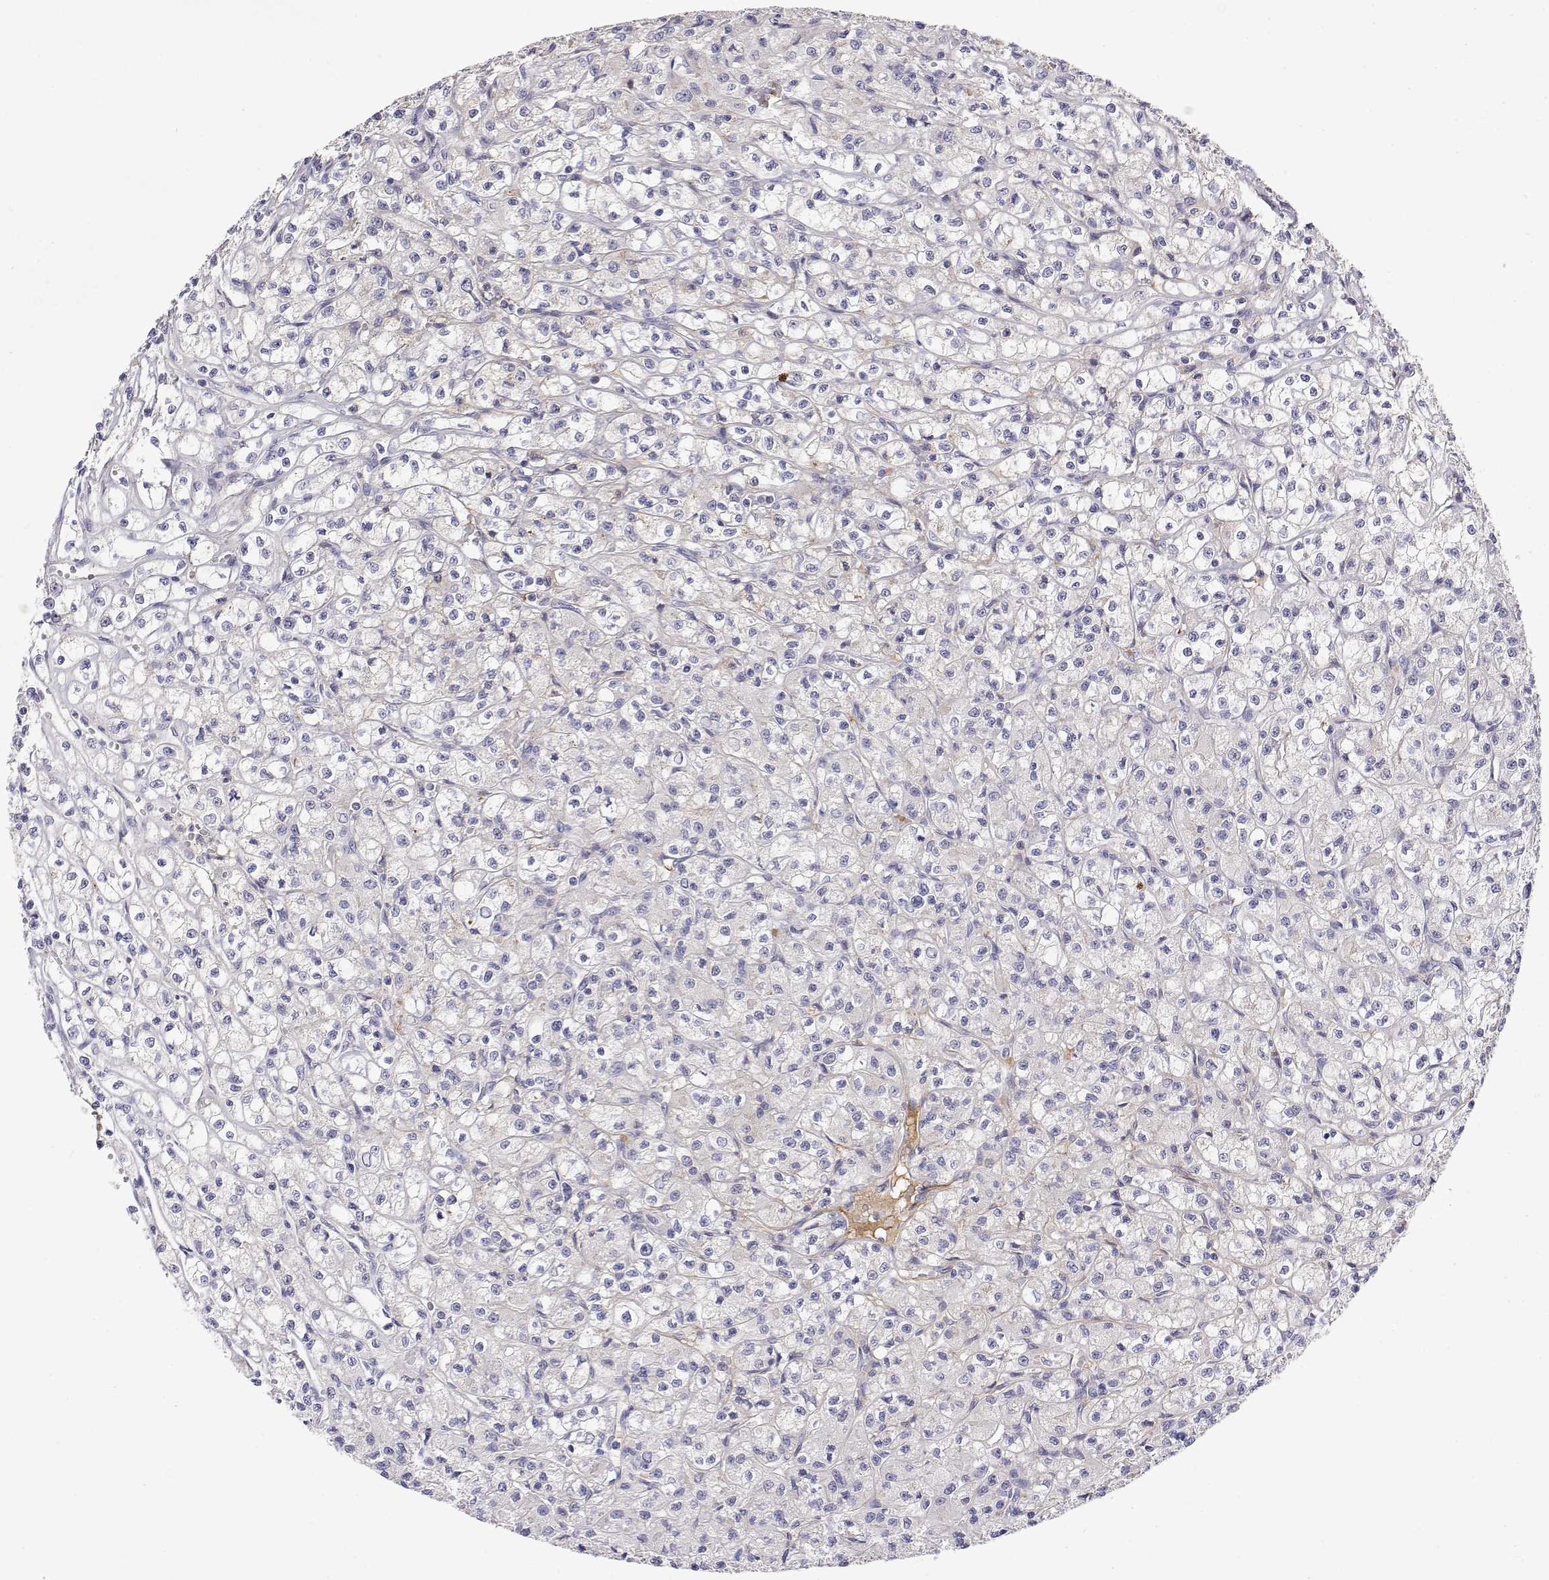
{"staining": {"intensity": "negative", "quantity": "none", "location": "none"}, "tissue": "renal cancer", "cell_type": "Tumor cells", "image_type": "cancer", "snomed": [{"axis": "morphology", "description": "Adenocarcinoma, NOS"}, {"axis": "topography", "description": "Kidney"}], "caption": "Renal cancer (adenocarcinoma) stained for a protein using immunohistochemistry (IHC) shows no positivity tumor cells.", "gene": "GGACT", "patient": {"sex": "female", "age": 70}}